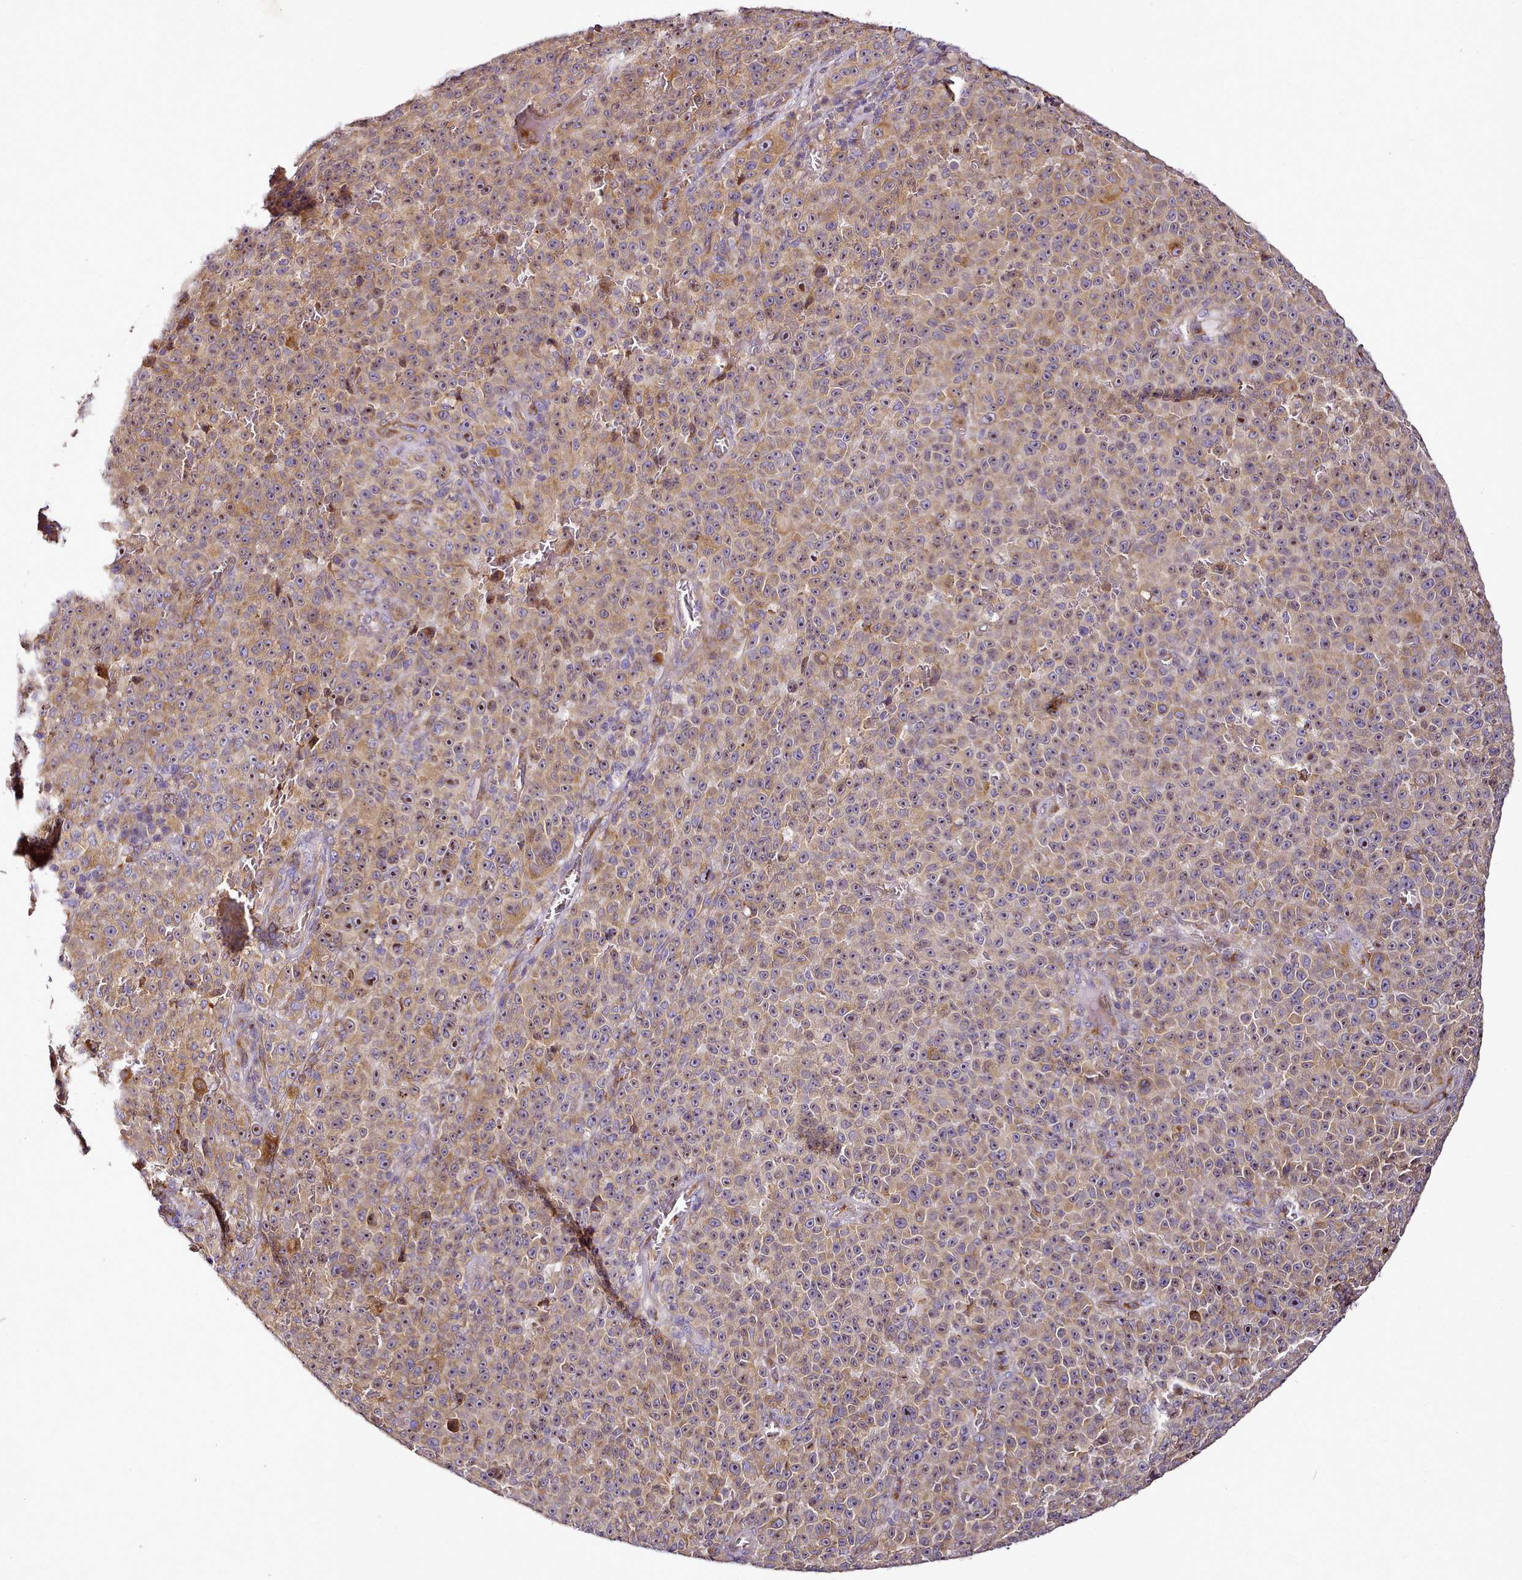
{"staining": {"intensity": "weak", "quantity": ">75%", "location": "cytoplasmic/membranous"}, "tissue": "melanoma", "cell_type": "Tumor cells", "image_type": "cancer", "snomed": [{"axis": "morphology", "description": "Malignant melanoma, NOS"}, {"axis": "topography", "description": "Skin"}], "caption": "A high-resolution micrograph shows immunohistochemistry staining of melanoma, which demonstrates weak cytoplasmic/membranous positivity in approximately >75% of tumor cells.", "gene": "NBPF1", "patient": {"sex": "female", "age": 82}}